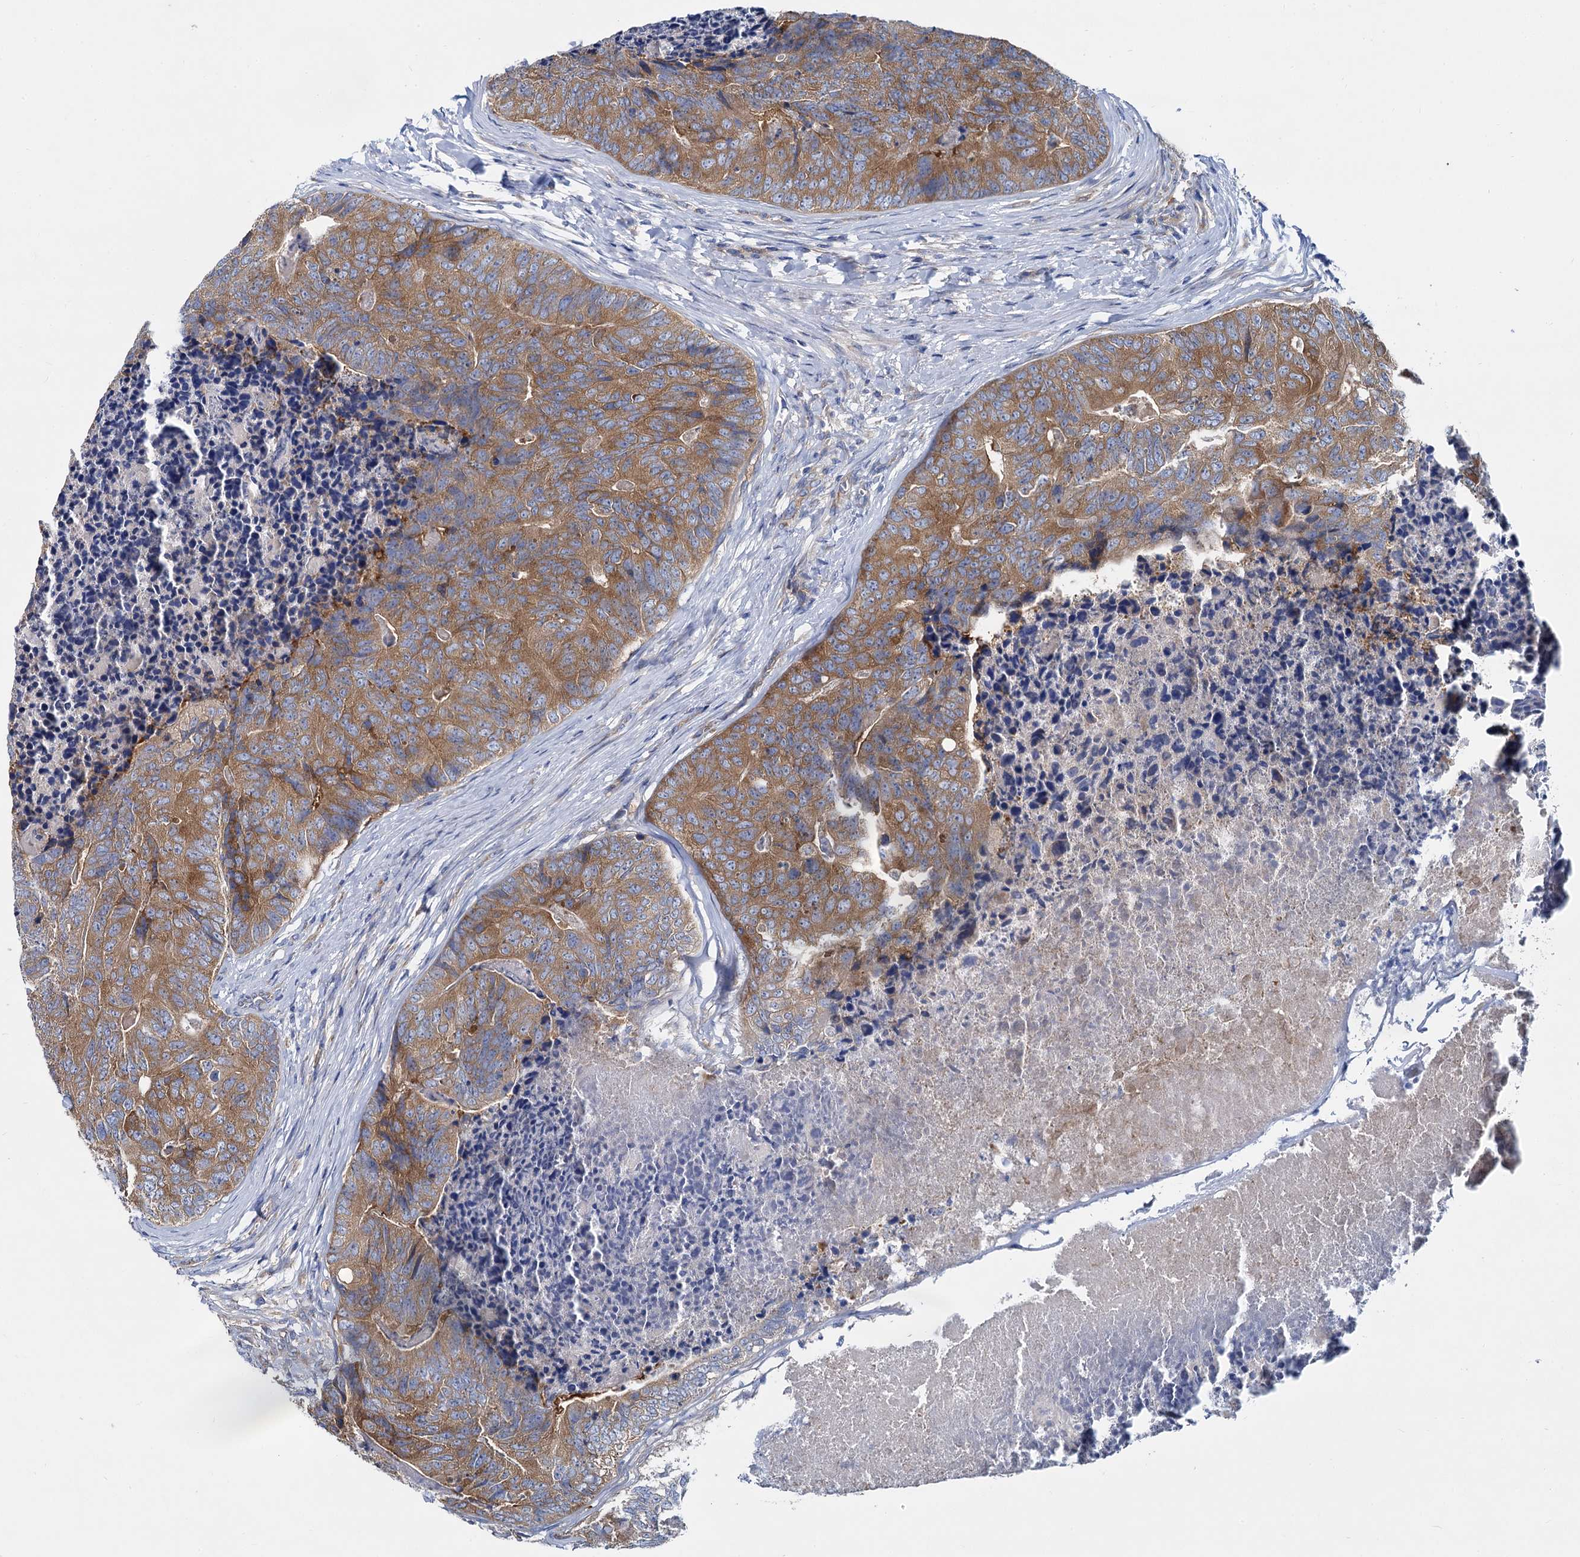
{"staining": {"intensity": "moderate", "quantity": ">75%", "location": "cytoplasmic/membranous"}, "tissue": "colorectal cancer", "cell_type": "Tumor cells", "image_type": "cancer", "snomed": [{"axis": "morphology", "description": "Adenocarcinoma, NOS"}, {"axis": "topography", "description": "Colon"}], "caption": "Protein expression analysis of human colorectal adenocarcinoma reveals moderate cytoplasmic/membranous expression in approximately >75% of tumor cells. The protein of interest is stained brown, and the nuclei are stained in blue (DAB (3,3'-diaminobenzidine) IHC with brightfield microscopy, high magnification).", "gene": "QARS1", "patient": {"sex": "female", "age": 67}}